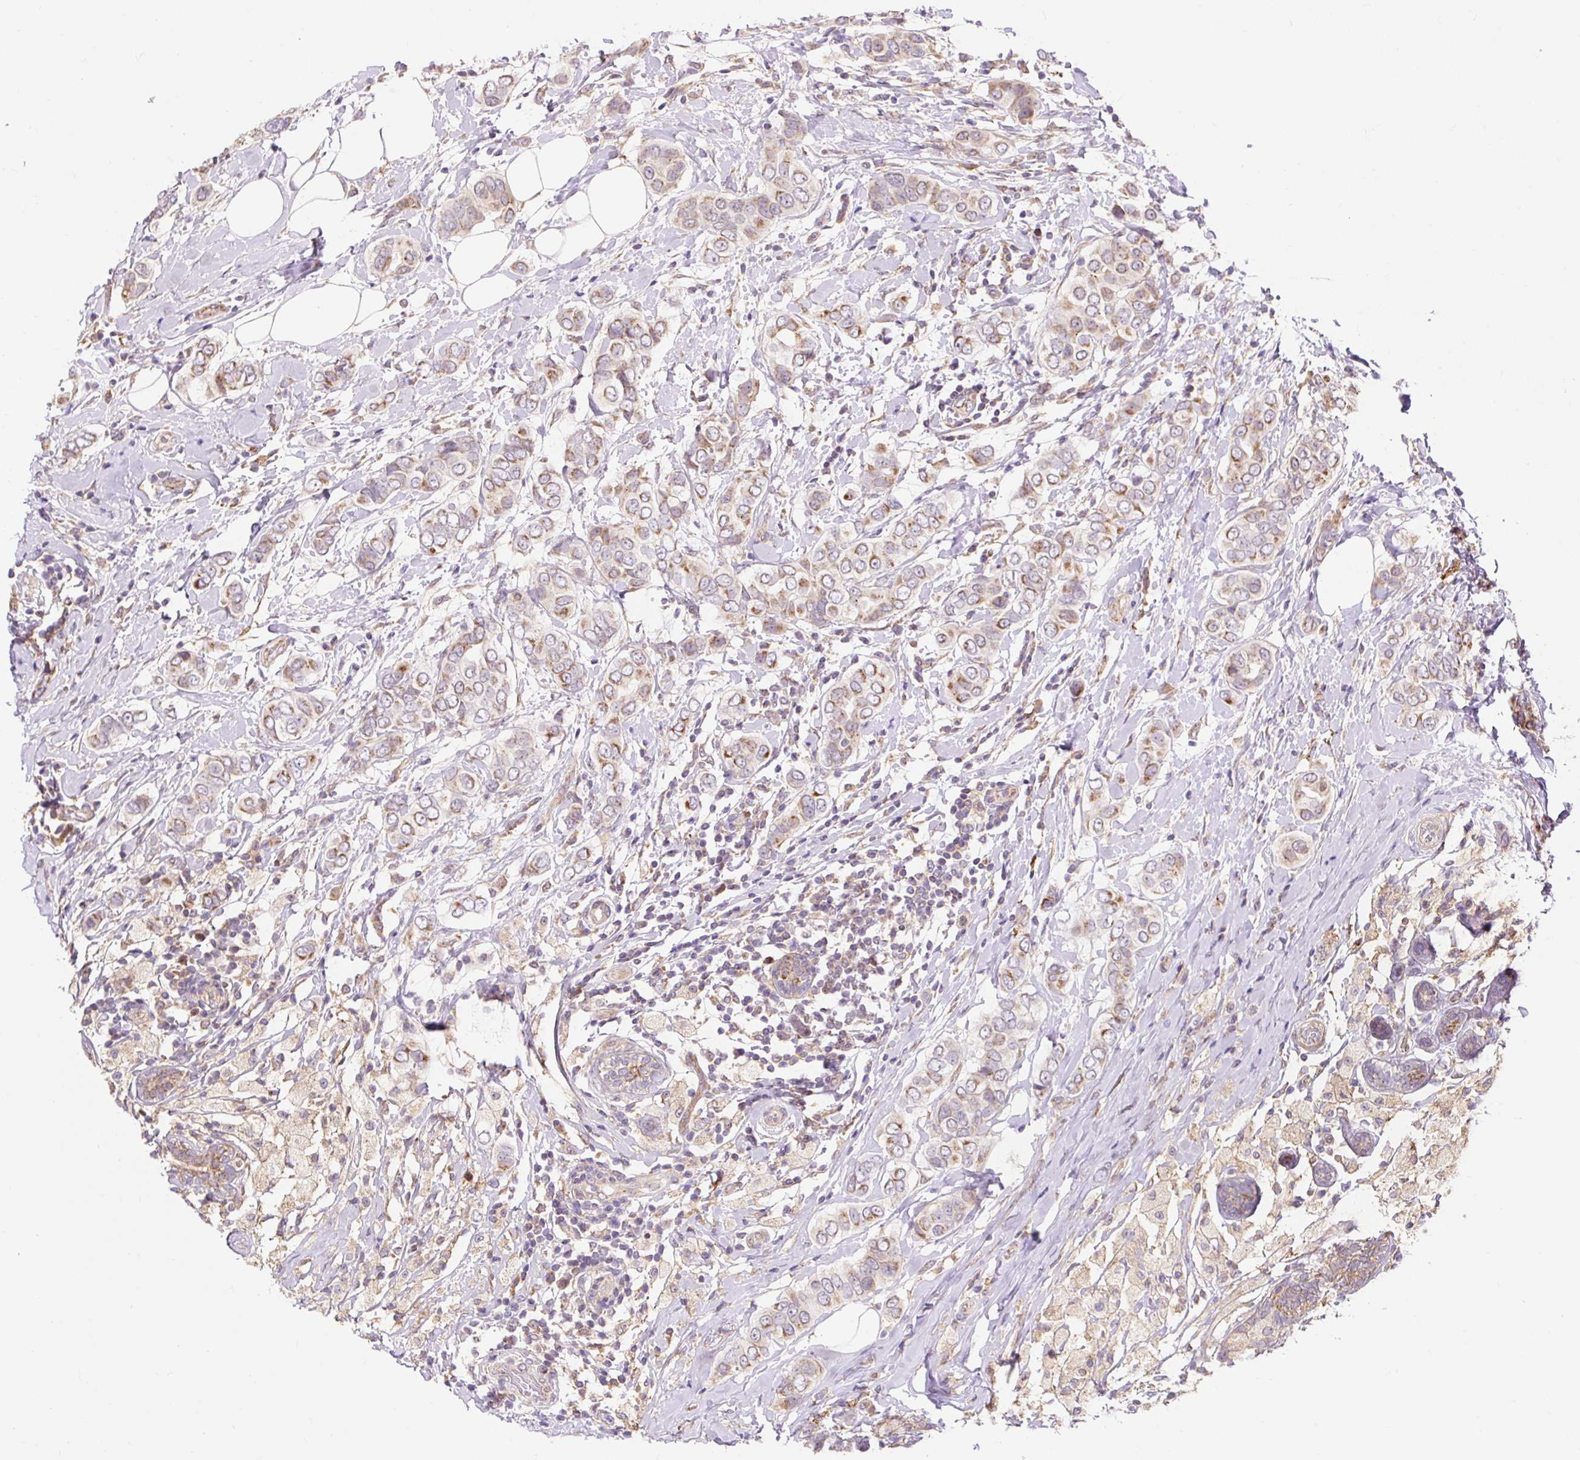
{"staining": {"intensity": "moderate", "quantity": "25%-75%", "location": "cytoplasmic/membranous"}, "tissue": "breast cancer", "cell_type": "Tumor cells", "image_type": "cancer", "snomed": [{"axis": "morphology", "description": "Lobular carcinoma"}, {"axis": "topography", "description": "Breast"}], "caption": "Moderate cytoplasmic/membranous expression for a protein is present in approximately 25%-75% of tumor cells of breast lobular carcinoma using immunohistochemistry.", "gene": "TRIAP1", "patient": {"sex": "female", "age": 51}}